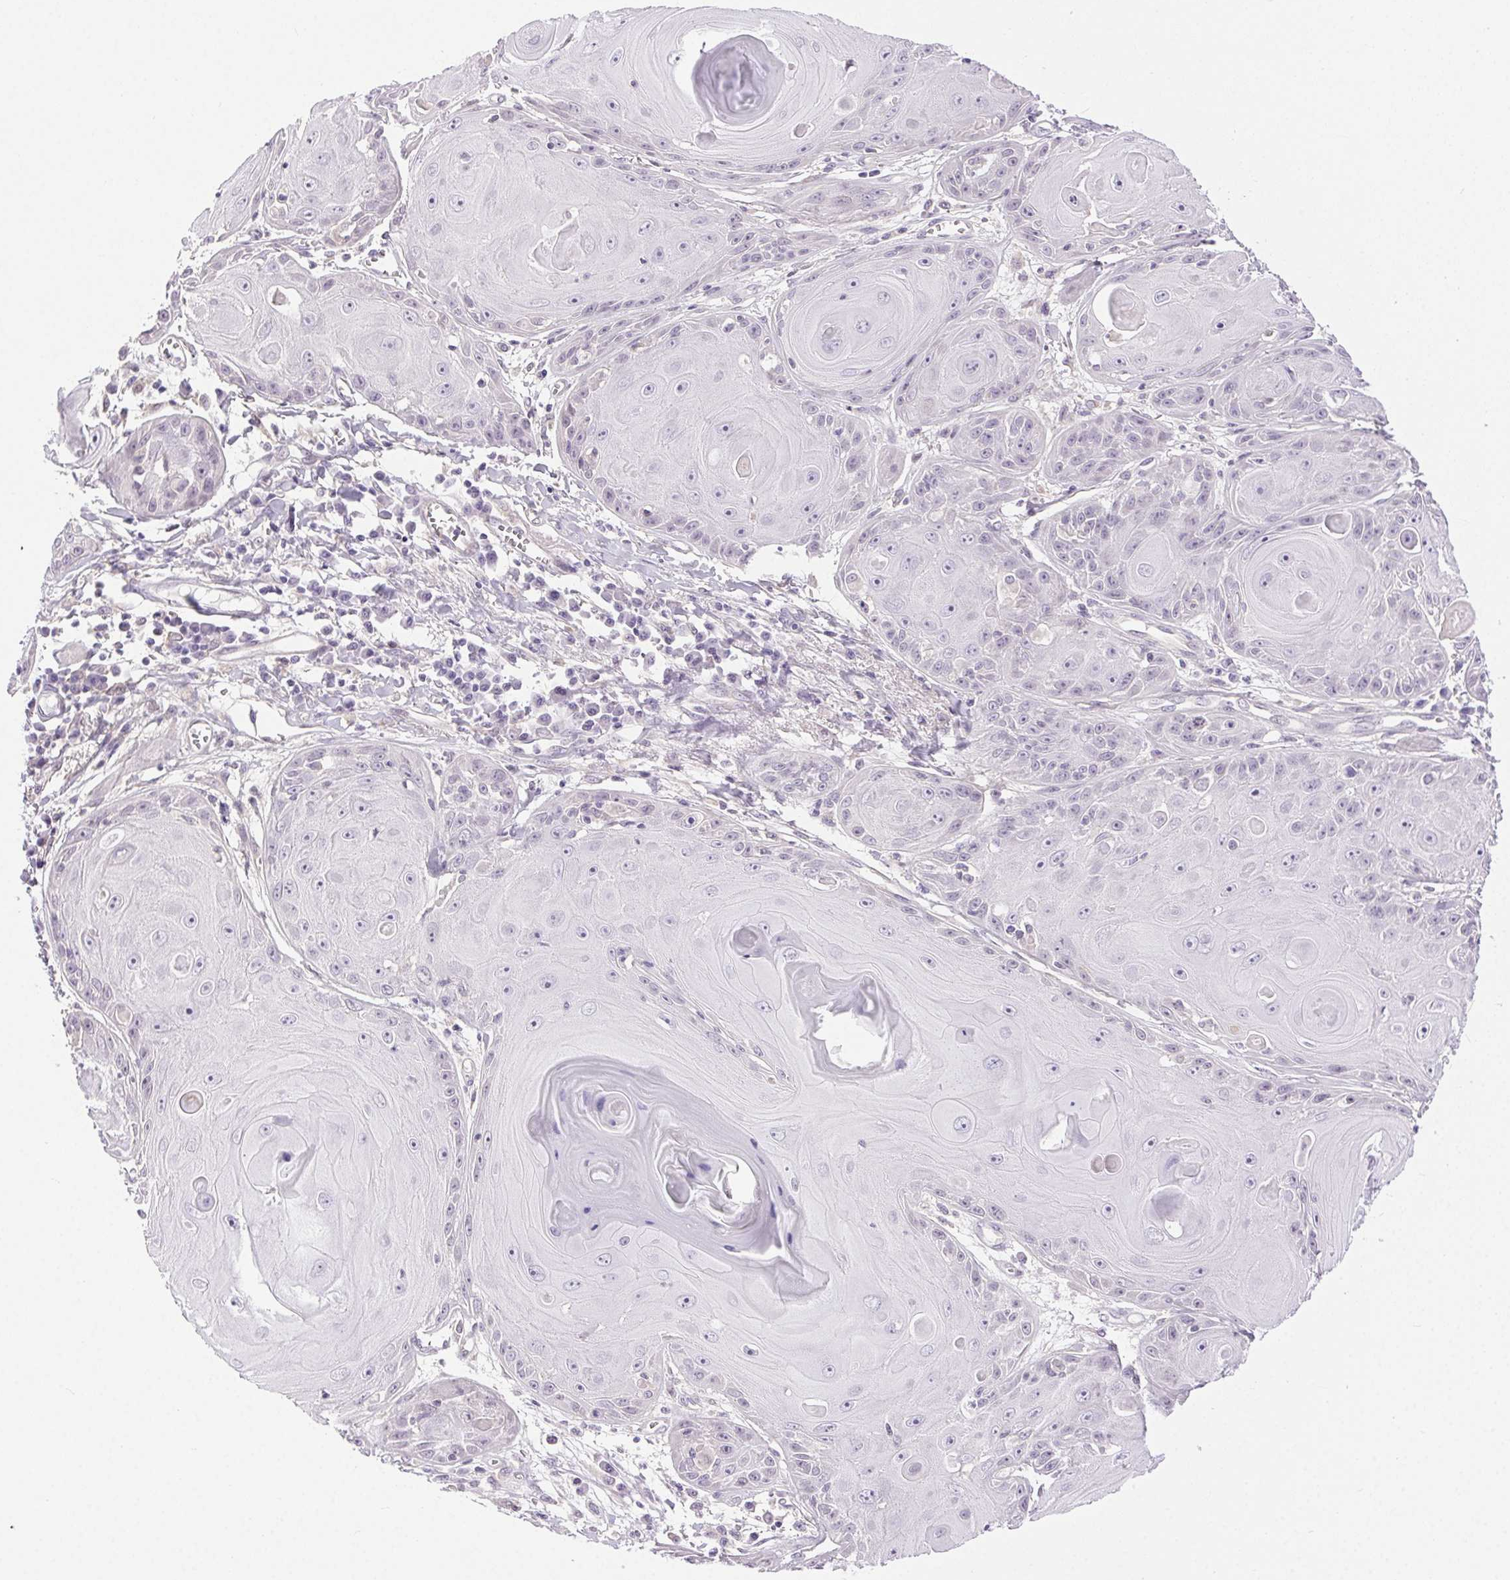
{"staining": {"intensity": "negative", "quantity": "none", "location": "none"}, "tissue": "skin cancer", "cell_type": "Tumor cells", "image_type": "cancer", "snomed": [{"axis": "morphology", "description": "Squamous cell carcinoma, NOS"}, {"axis": "topography", "description": "Skin"}, {"axis": "topography", "description": "Vulva"}], "caption": "Tumor cells show no significant expression in skin cancer (squamous cell carcinoma).", "gene": "SYT11", "patient": {"sex": "female", "age": 85}}